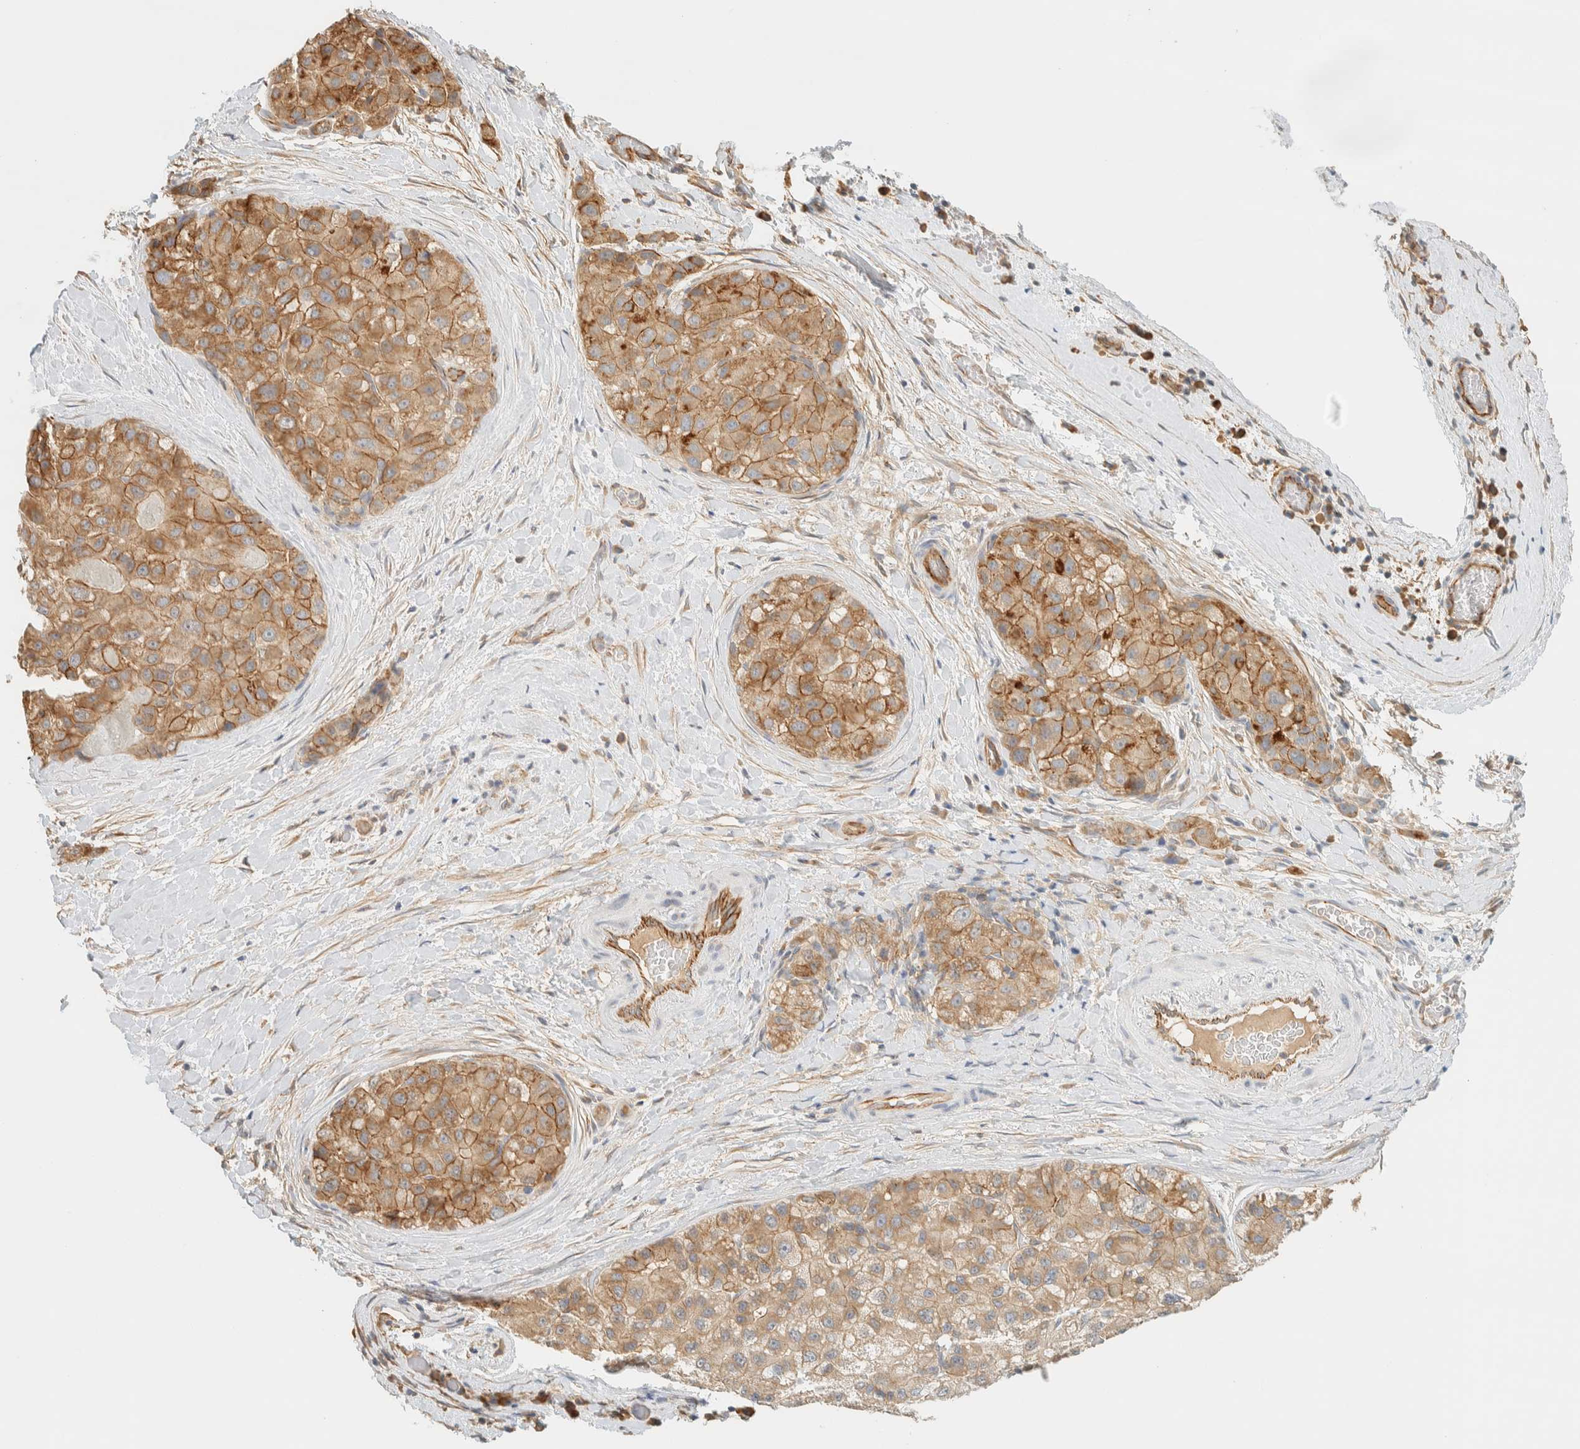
{"staining": {"intensity": "moderate", "quantity": ">75%", "location": "cytoplasmic/membranous"}, "tissue": "liver cancer", "cell_type": "Tumor cells", "image_type": "cancer", "snomed": [{"axis": "morphology", "description": "Carcinoma, Hepatocellular, NOS"}, {"axis": "topography", "description": "Liver"}], "caption": "An image of liver hepatocellular carcinoma stained for a protein demonstrates moderate cytoplasmic/membranous brown staining in tumor cells. The protein is shown in brown color, while the nuclei are stained blue.", "gene": "LIMA1", "patient": {"sex": "male", "age": 80}}